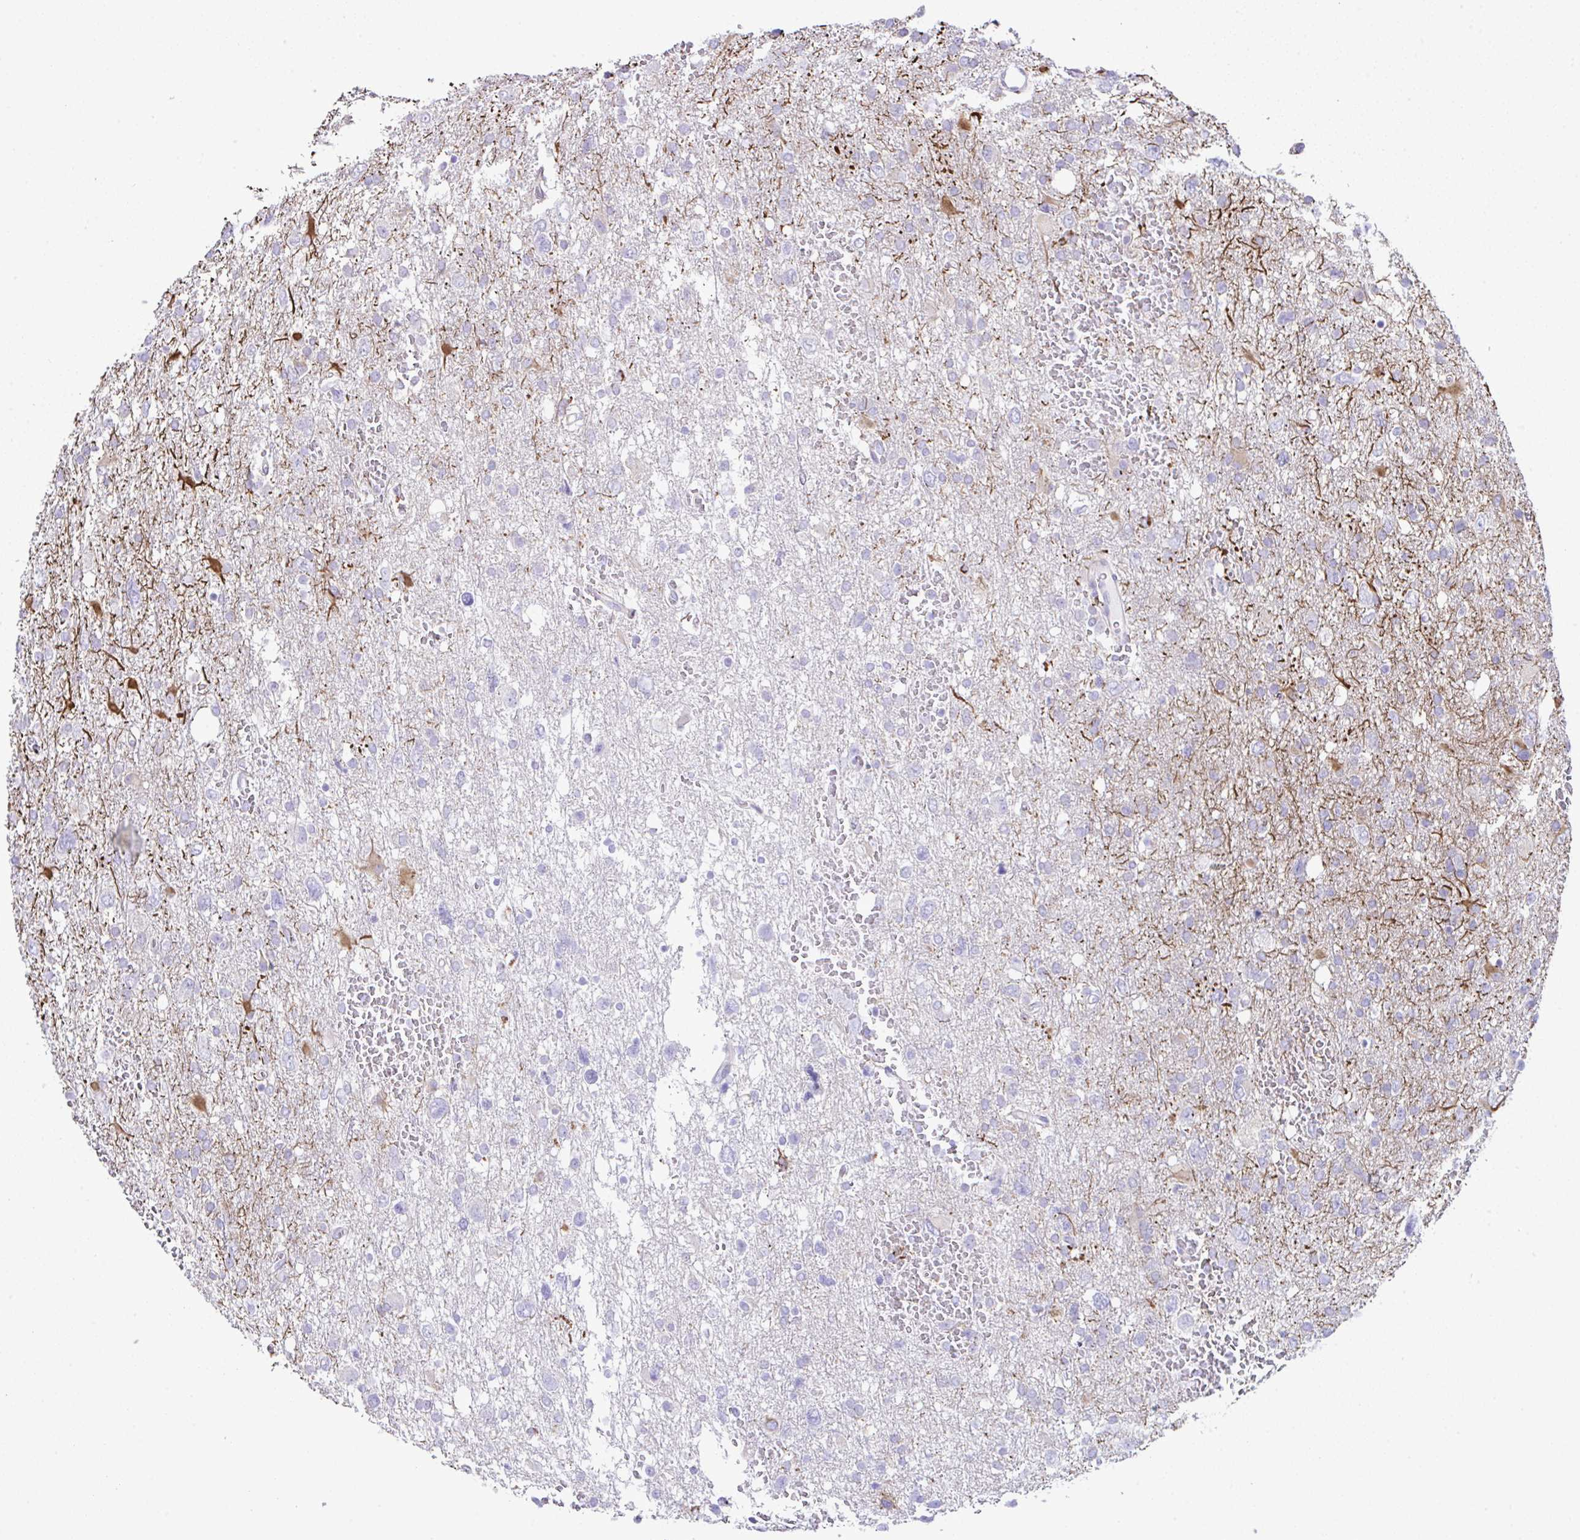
{"staining": {"intensity": "negative", "quantity": "none", "location": "none"}, "tissue": "glioma", "cell_type": "Tumor cells", "image_type": "cancer", "snomed": [{"axis": "morphology", "description": "Glioma, malignant, High grade"}, {"axis": "topography", "description": "Brain"}], "caption": "The immunohistochemistry micrograph has no significant staining in tumor cells of glioma tissue.", "gene": "OR4P4", "patient": {"sex": "male", "age": 61}}